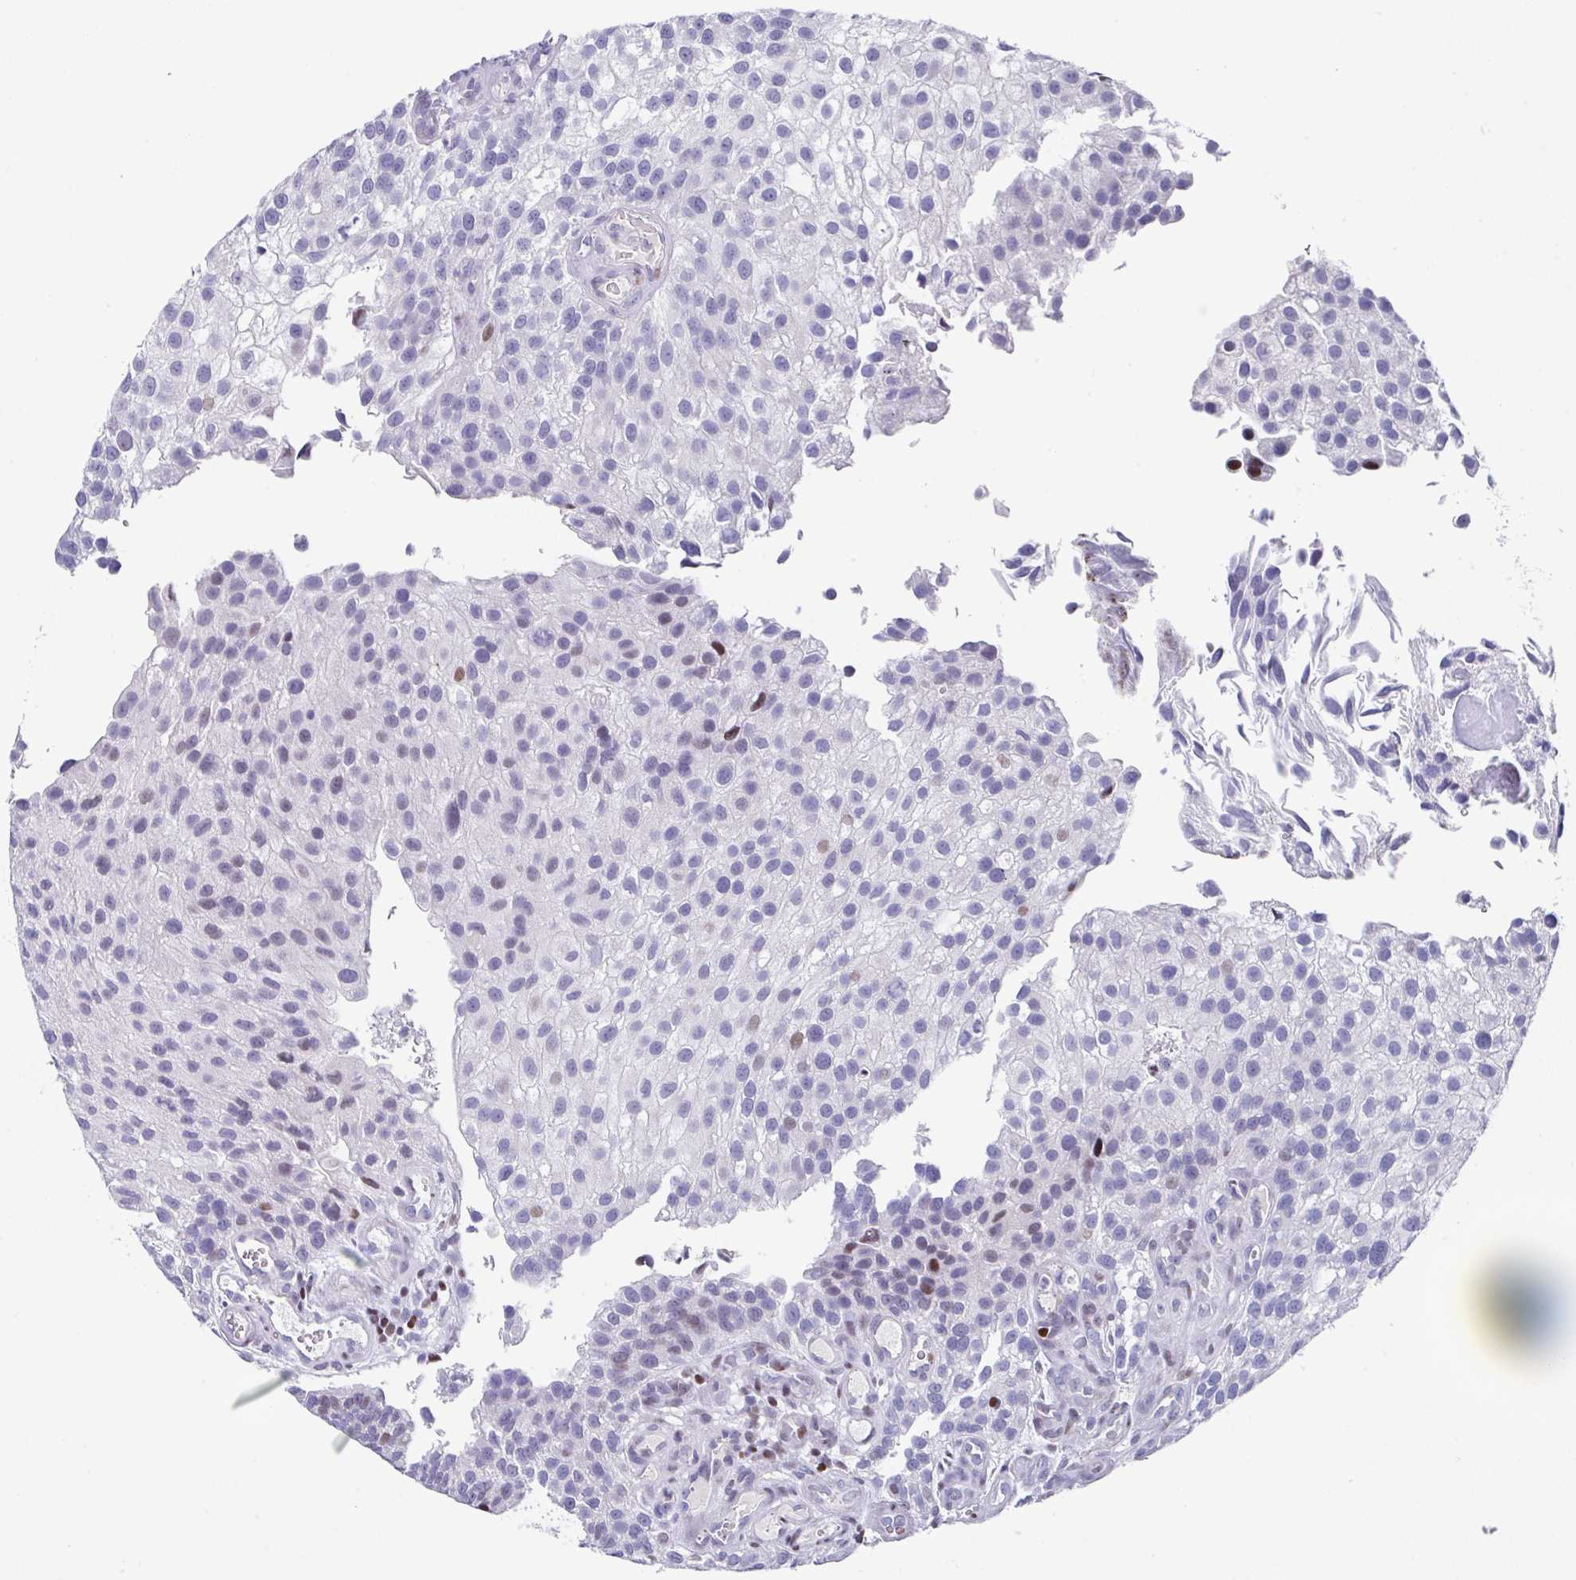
{"staining": {"intensity": "negative", "quantity": "none", "location": "none"}, "tissue": "urothelial cancer", "cell_type": "Tumor cells", "image_type": "cancer", "snomed": [{"axis": "morphology", "description": "Urothelial carcinoma, NOS"}, {"axis": "topography", "description": "Urinary bladder"}], "caption": "A histopathology image of transitional cell carcinoma stained for a protein shows no brown staining in tumor cells. The staining is performed using DAB (3,3'-diaminobenzidine) brown chromogen with nuclei counter-stained in using hematoxylin.", "gene": "TCF3", "patient": {"sex": "male", "age": 87}}